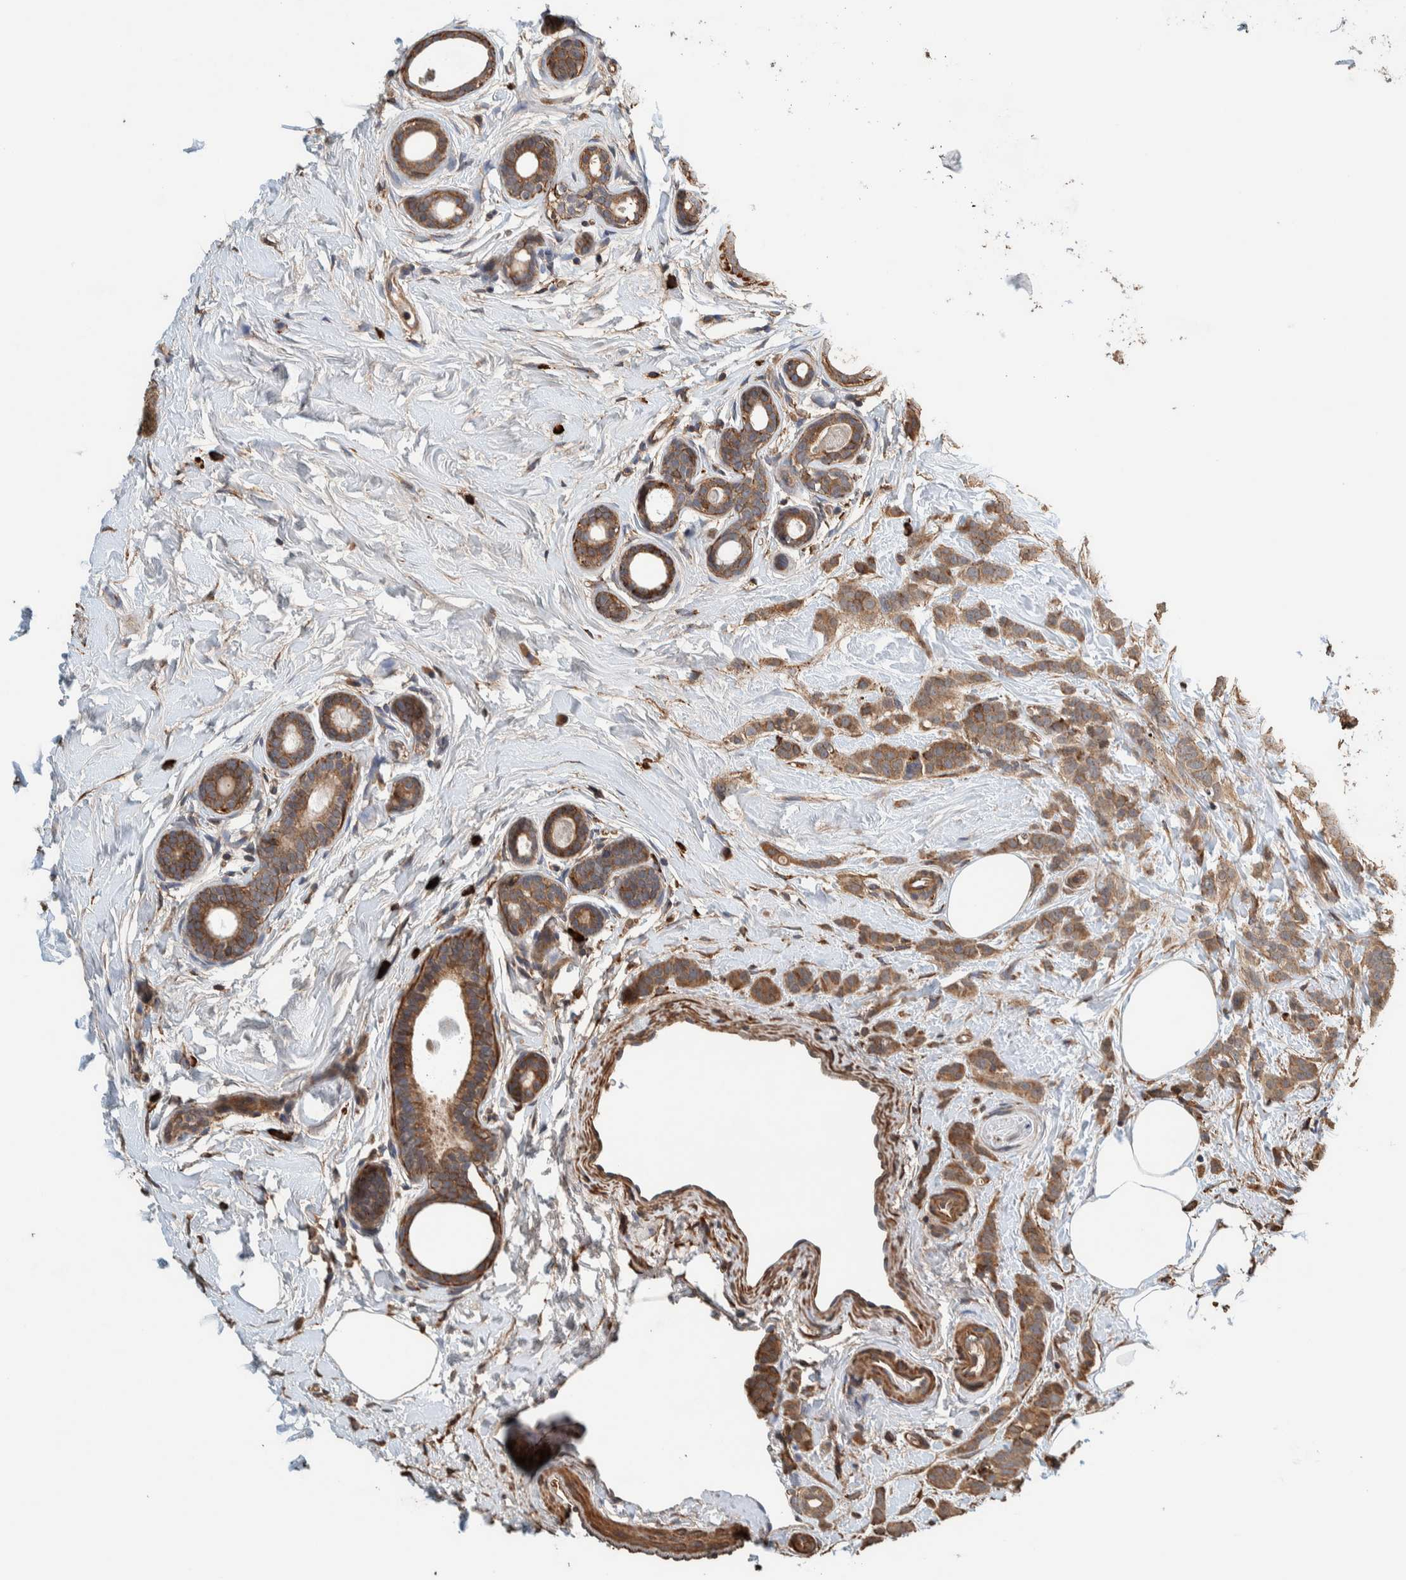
{"staining": {"intensity": "moderate", "quantity": ">75%", "location": "cytoplasmic/membranous"}, "tissue": "breast cancer", "cell_type": "Tumor cells", "image_type": "cancer", "snomed": [{"axis": "morphology", "description": "Lobular carcinoma, in situ"}, {"axis": "morphology", "description": "Lobular carcinoma"}, {"axis": "topography", "description": "Breast"}], "caption": "An image of human lobular carcinoma in situ (breast) stained for a protein displays moderate cytoplasmic/membranous brown staining in tumor cells.", "gene": "PLA2G3", "patient": {"sex": "female", "age": 41}}